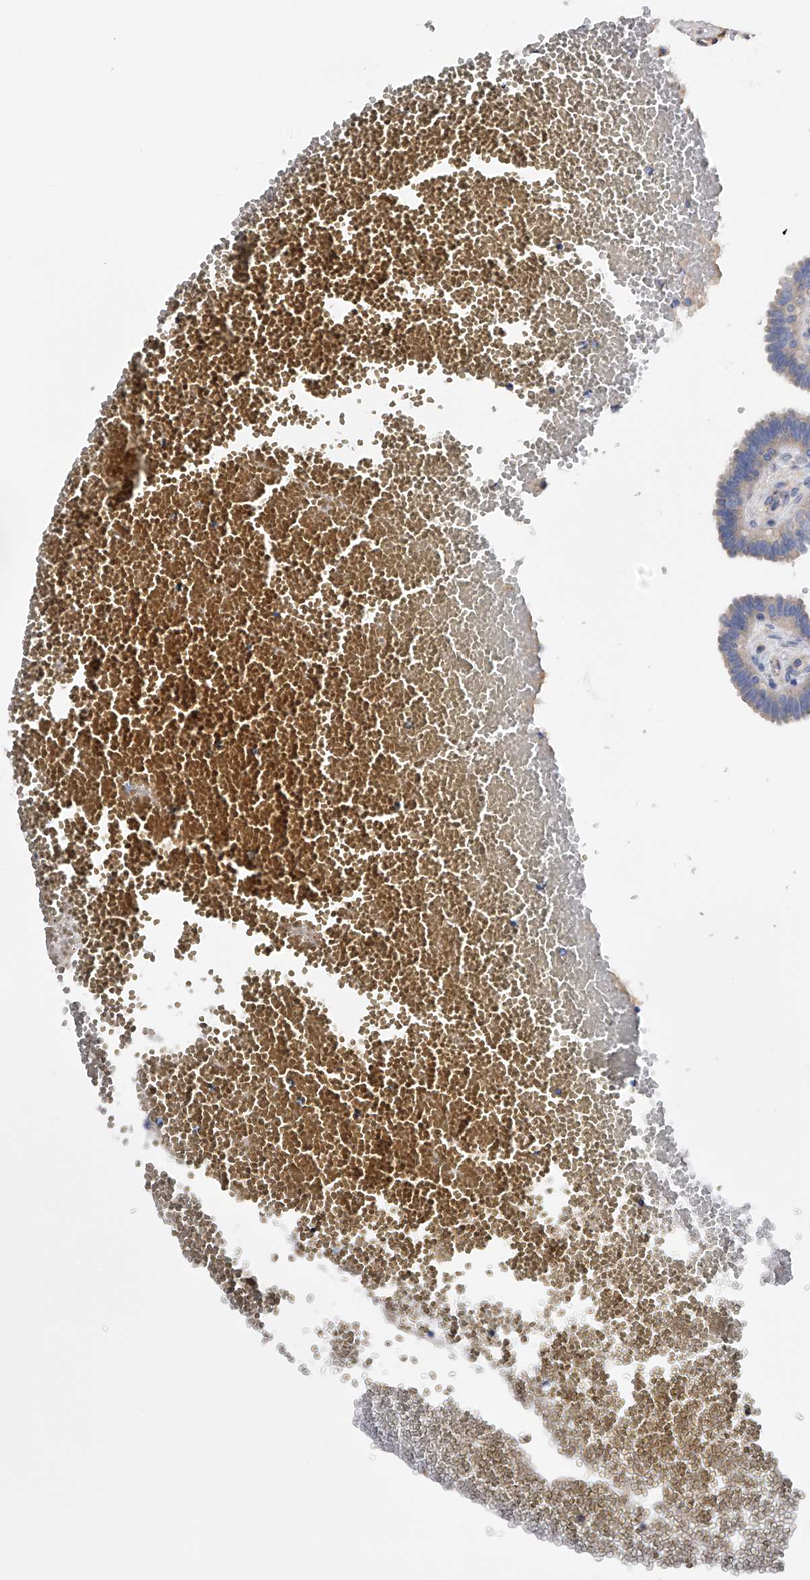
{"staining": {"intensity": "weak", "quantity": "25%-75%", "location": "cytoplasmic/membranous"}, "tissue": "fallopian tube", "cell_type": "Glandular cells", "image_type": "normal", "snomed": [{"axis": "morphology", "description": "Normal tissue, NOS"}, {"axis": "topography", "description": "Fallopian tube"}, {"axis": "topography", "description": "Placenta"}], "caption": "Protein staining of unremarkable fallopian tube exhibits weak cytoplasmic/membranous positivity in approximately 25%-75% of glandular cells. Nuclei are stained in blue.", "gene": "RWDD2A", "patient": {"sex": "female", "age": 32}}